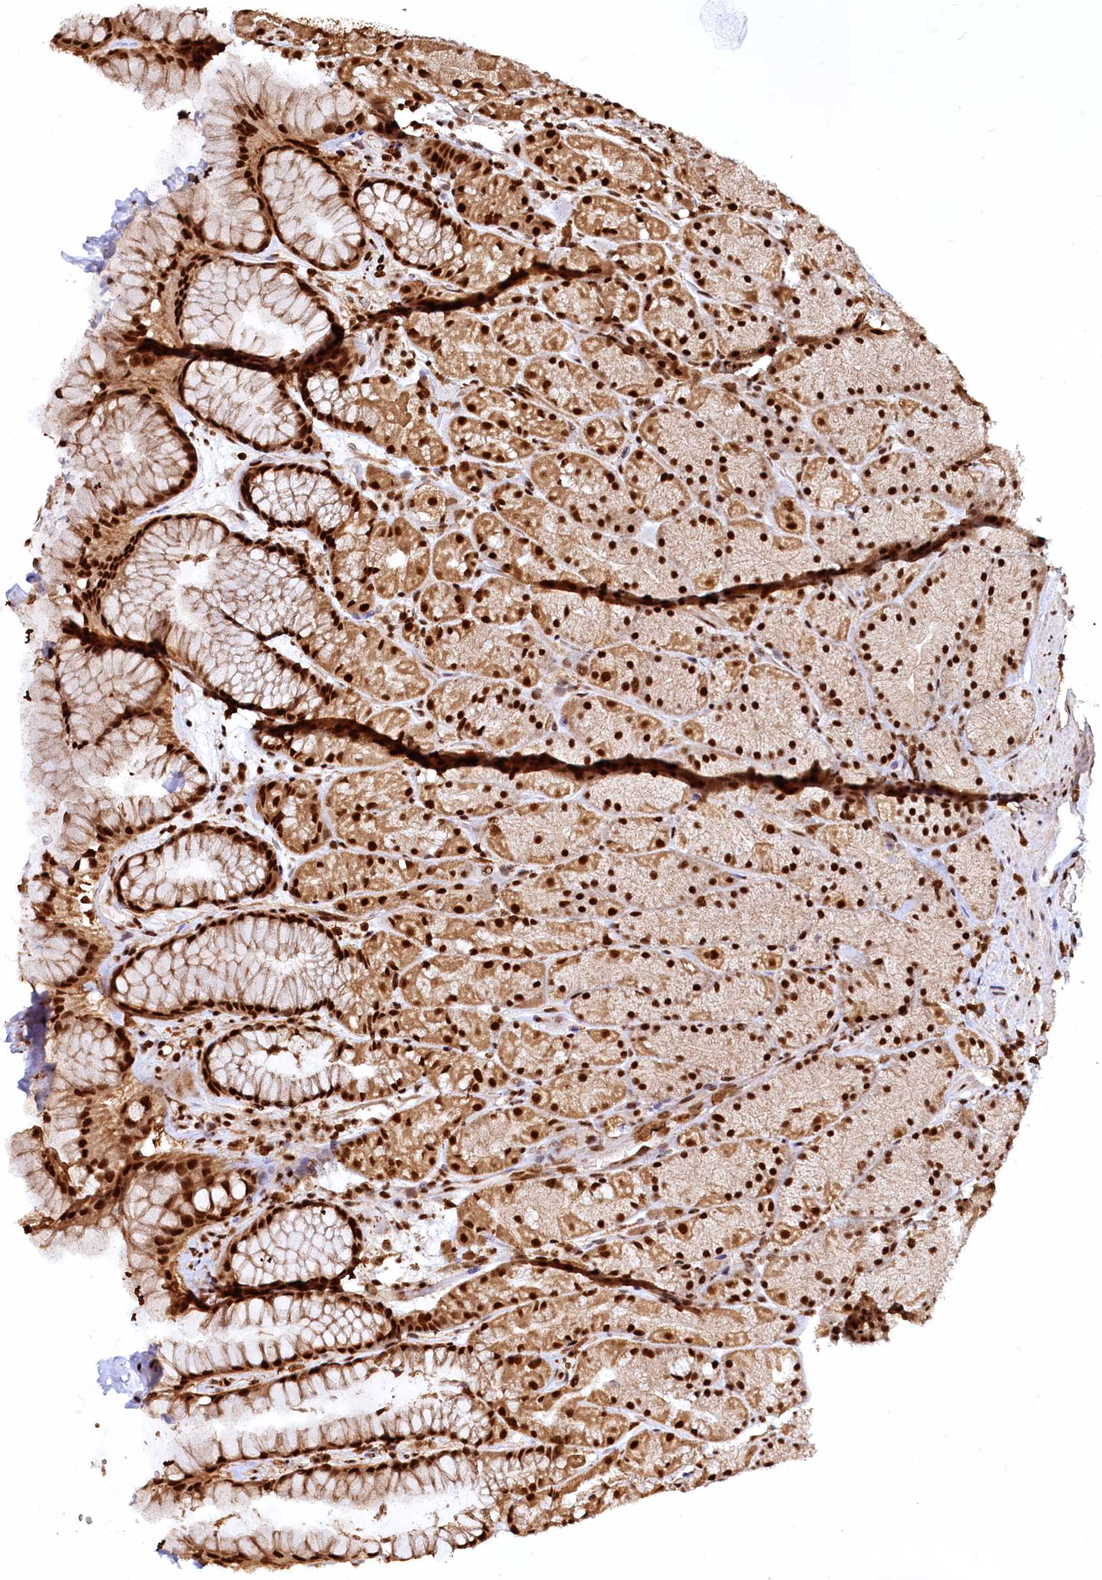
{"staining": {"intensity": "strong", "quantity": ">75%", "location": "cytoplasmic/membranous,nuclear"}, "tissue": "stomach", "cell_type": "Glandular cells", "image_type": "normal", "snomed": [{"axis": "morphology", "description": "Normal tissue, NOS"}, {"axis": "topography", "description": "Stomach, upper"}, {"axis": "topography", "description": "Stomach, lower"}], "caption": "Immunohistochemistry (IHC) of normal stomach reveals high levels of strong cytoplasmic/membranous,nuclear staining in about >75% of glandular cells.", "gene": "RSRC2", "patient": {"sex": "male", "age": 67}}